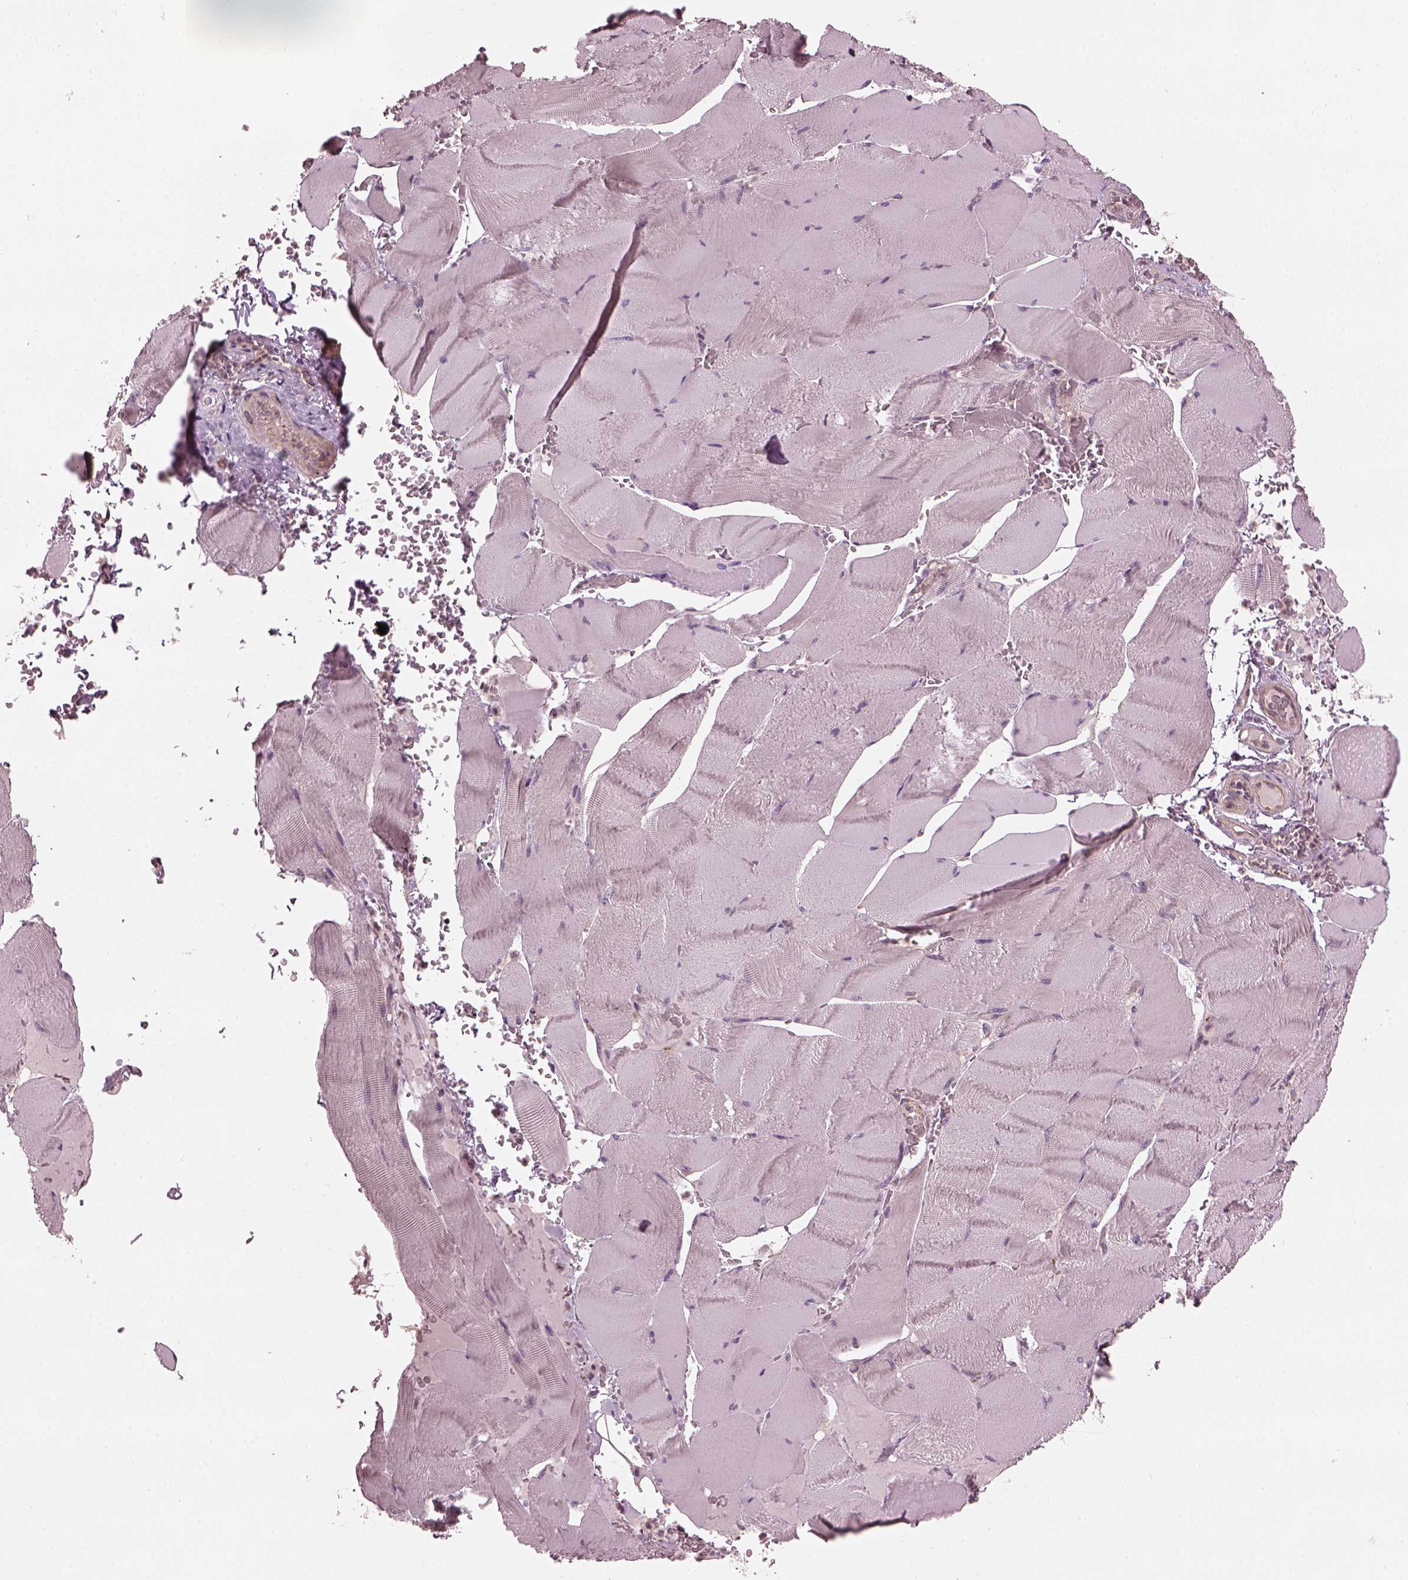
{"staining": {"intensity": "negative", "quantity": "none", "location": "none"}, "tissue": "skeletal muscle", "cell_type": "Myocytes", "image_type": "normal", "snomed": [{"axis": "morphology", "description": "Normal tissue, NOS"}, {"axis": "topography", "description": "Skeletal muscle"}], "caption": "This is a image of immunohistochemistry staining of normal skeletal muscle, which shows no positivity in myocytes. (Brightfield microscopy of DAB immunohistochemistry (IHC) at high magnification).", "gene": "RUFY3", "patient": {"sex": "male", "age": 56}}